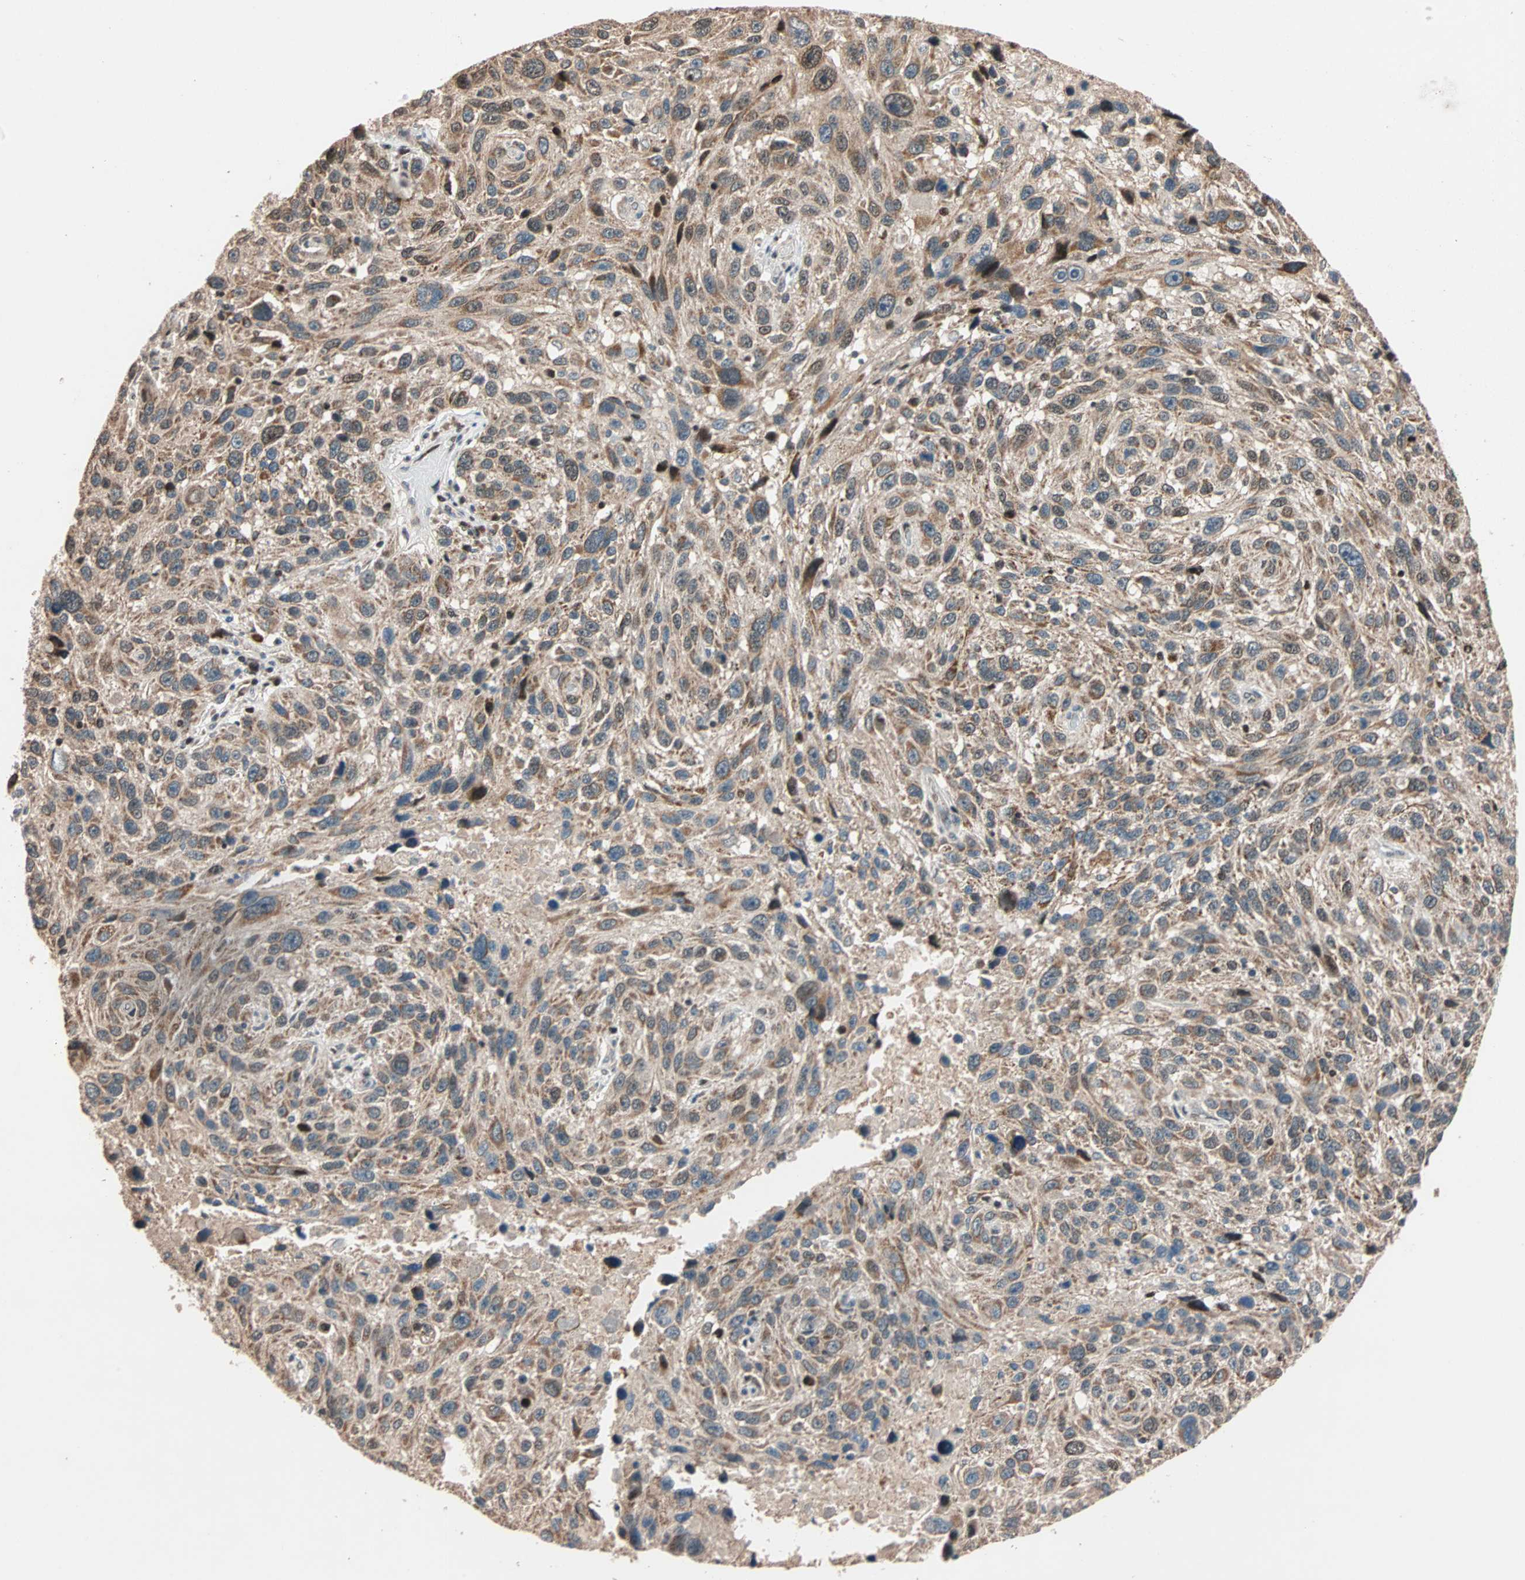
{"staining": {"intensity": "moderate", "quantity": ">75%", "location": "cytoplasmic/membranous"}, "tissue": "melanoma", "cell_type": "Tumor cells", "image_type": "cancer", "snomed": [{"axis": "morphology", "description": "Malignant melanoma, NOS"}, {"axis": "topography", "description": "Skin"}], "caption": "This is an image of IHC staining of malignant melanoma, which shows moderate staining in the cytoplasmic/membranous of tumor cells.", "gene": "HECW1", "patient": {"sex": "male", "age": 53}}